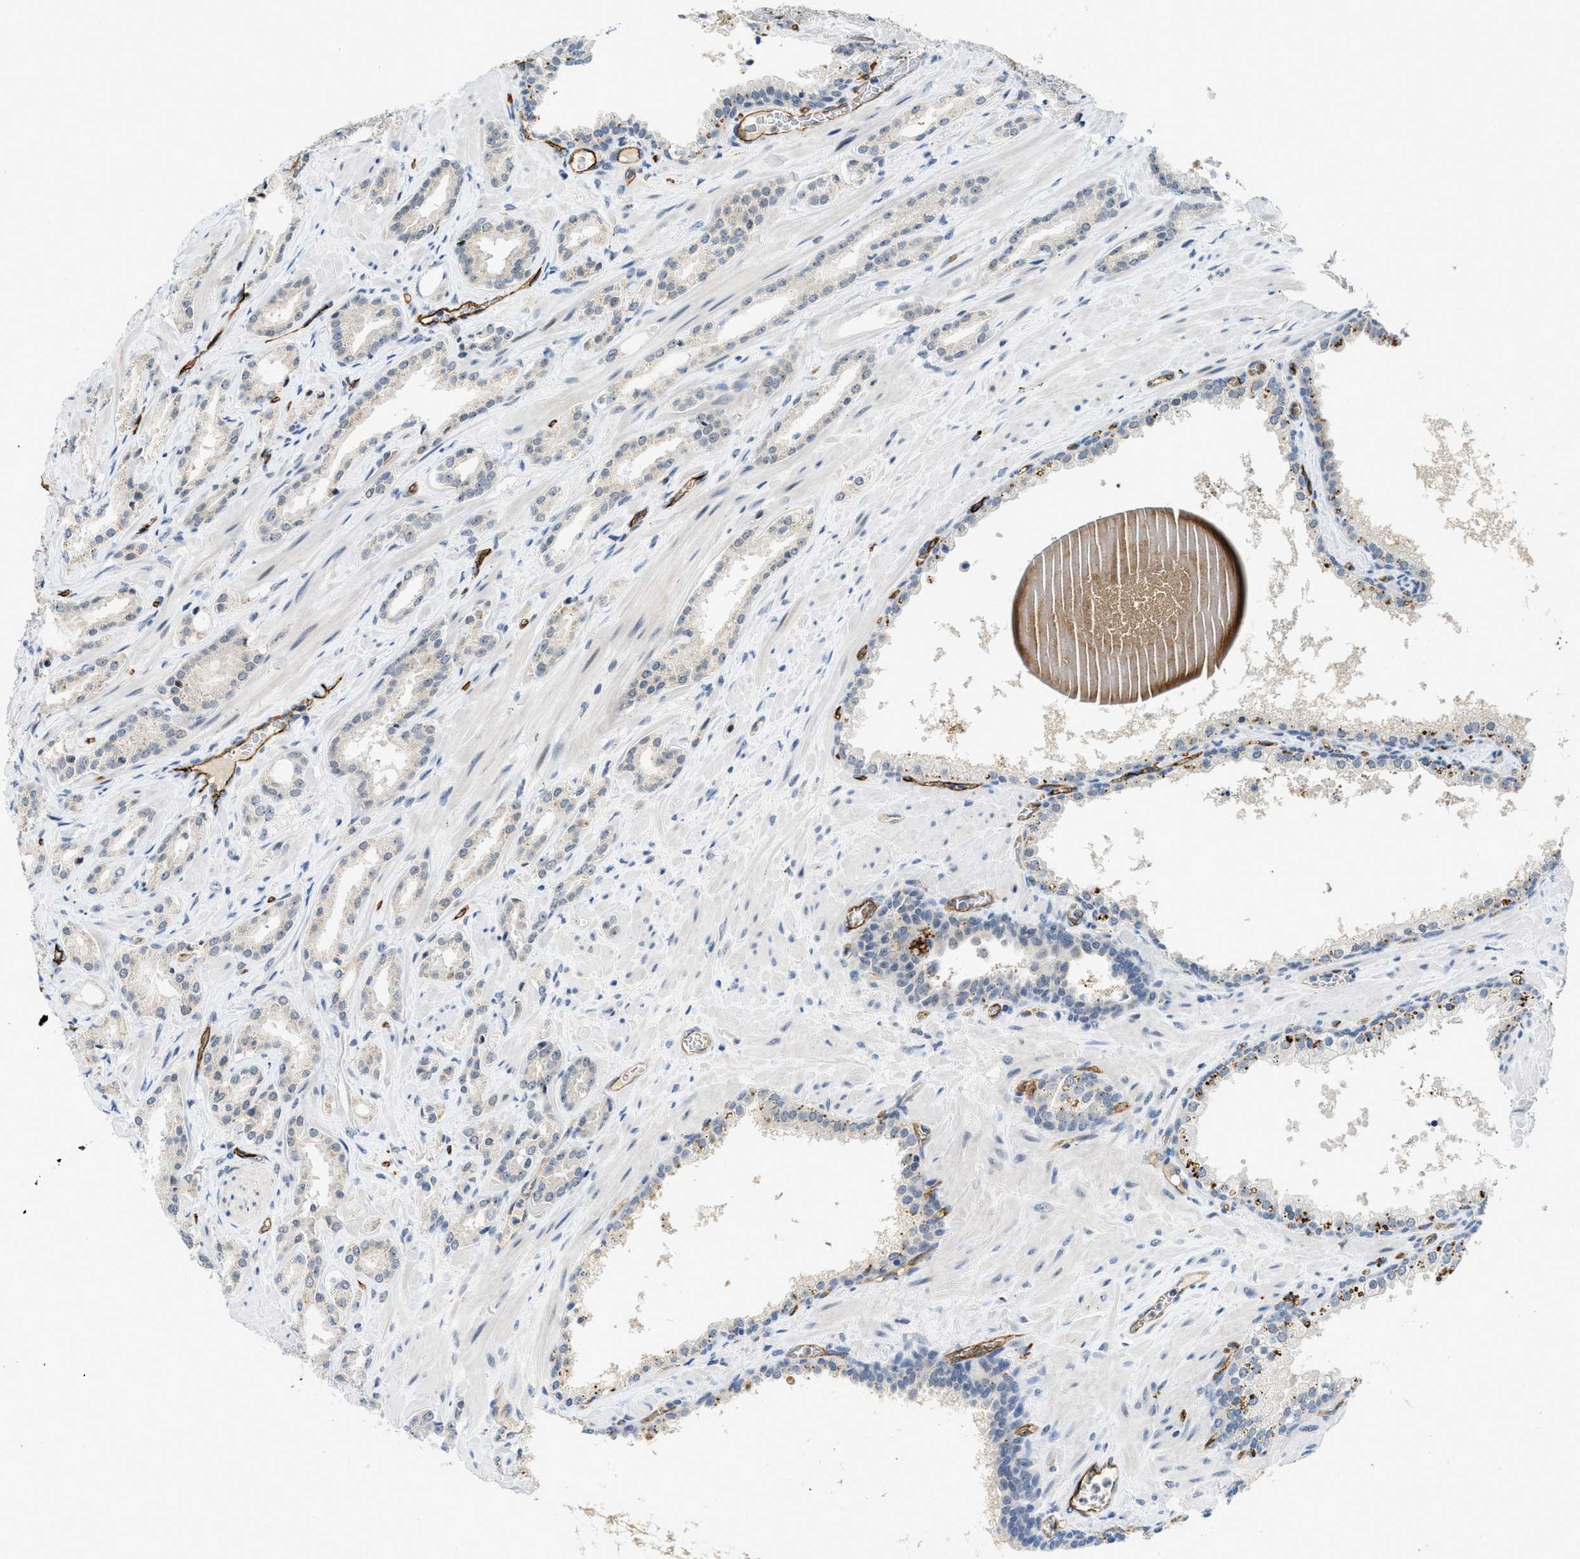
{"staining": {"intensity": "moderate", "quantity": "<25%", "location": "cytoplasmic/membranous"}, "tissue": "prostate cancer", "cell_type": "Tumor cells", "image_type": "cancer", "snomed": [{"axis": "morphology", "description": "Adenocarcinoma, High grade"}, {"axis": "topography", "description": "Prostate"}], "caption": "DAB immunohistochemical staining of human high-grade adenocarcinoma (prostate) demonstrates moderate cytoplasmic/membranous protein expression in approximately <25% of tumor cells.", "gene": "SLCO2A1", "patient": {"sex": "male", "age": 64}}